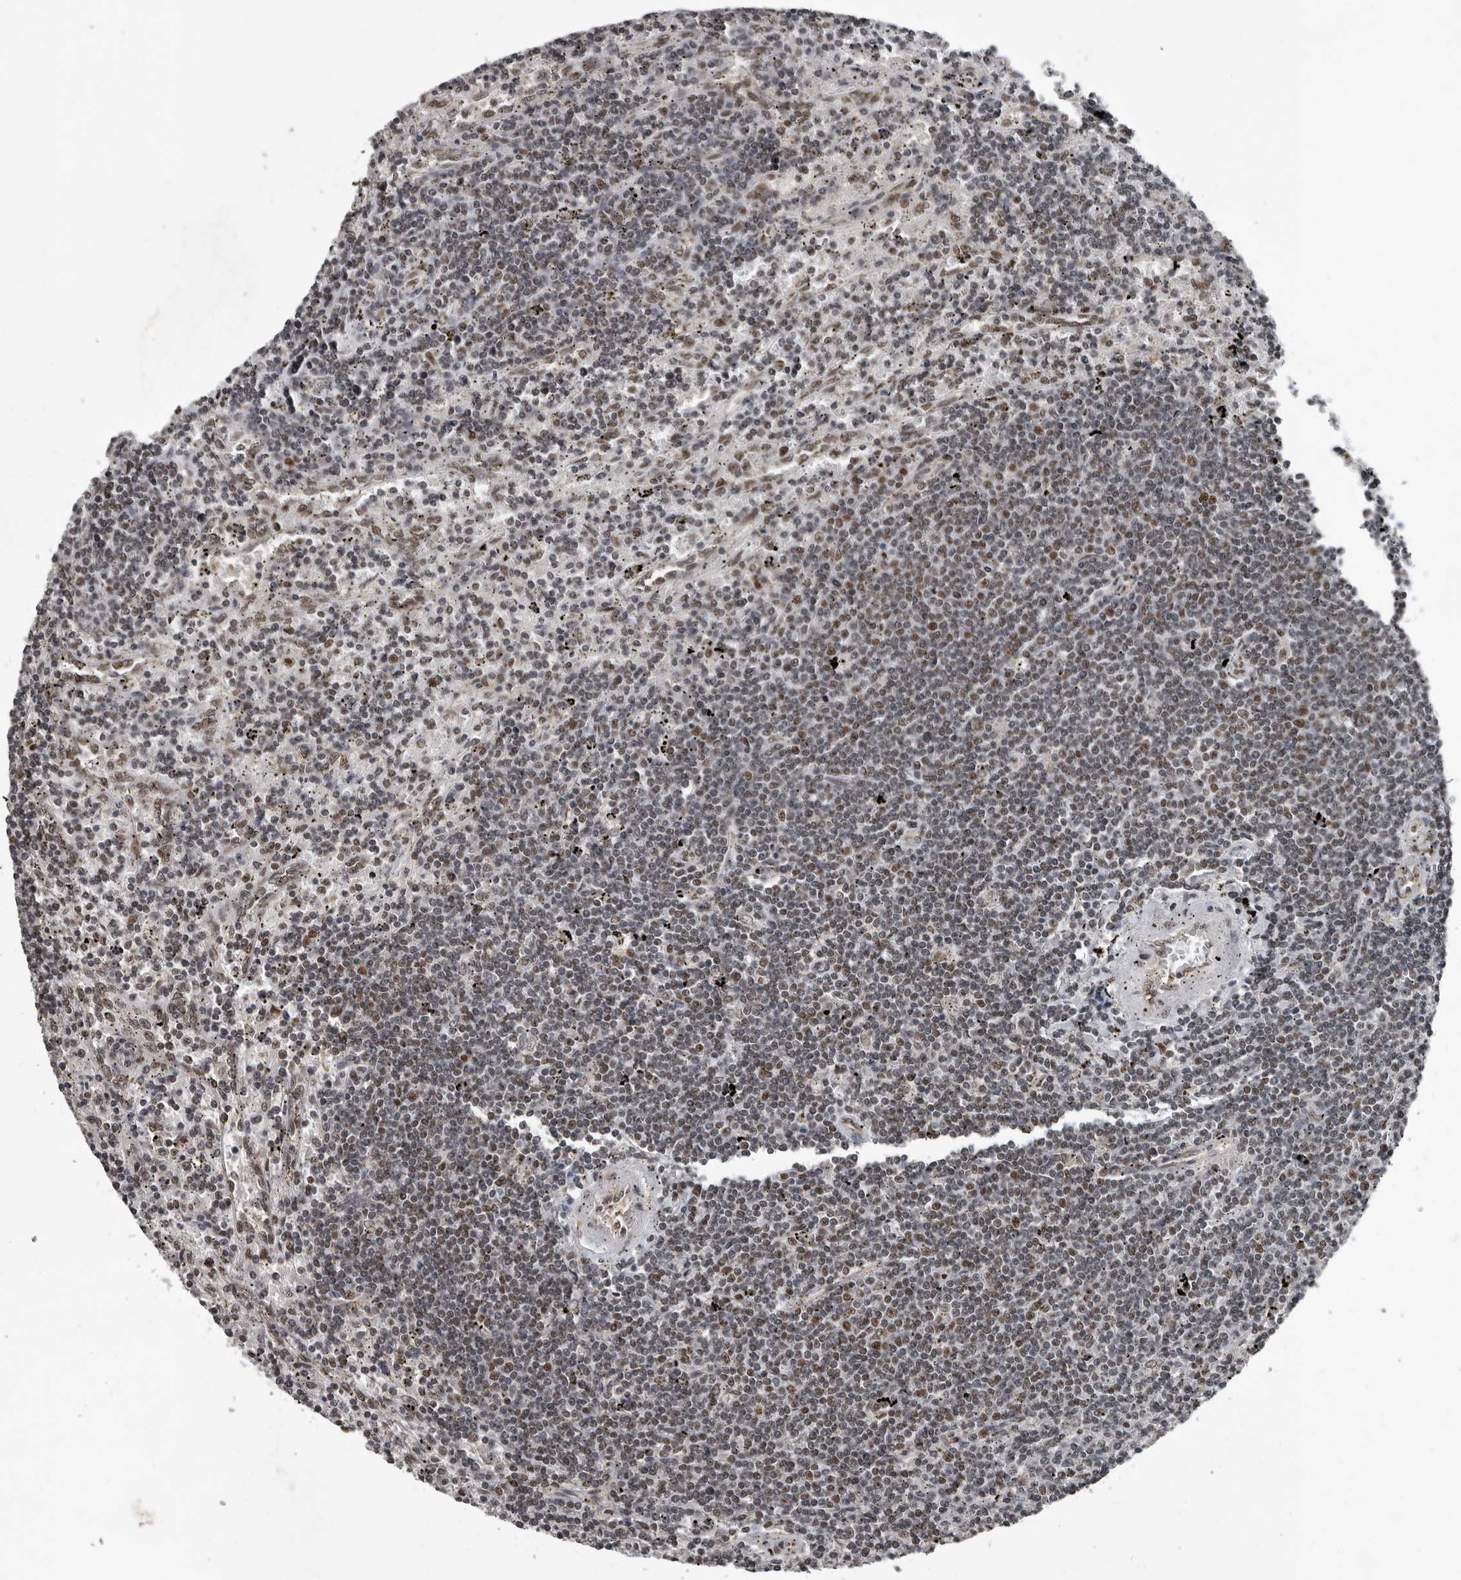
{"staining": {"intensity": "moderate", "quantity": "25%-75%", "location": "nuclear"}, "tissue": "lymphoma", "cell_type": "Tumor cells", "image_type": "cancer", "snomed": [{"axis": "morphology", "description": "Malignant lymphoma, non-Hodgkin's type, Low grade"}, {"axis": "topography", "description": "Spleen"}], "caption": "The histopathology image exhibits immunohistochemical staining of lymphoma. There is moderate nuclear staining is appreciated in approximately 25%-75% of tumor cells.", "gene": "CHD1L", "patient": {"sex": "male", "age": 76}}